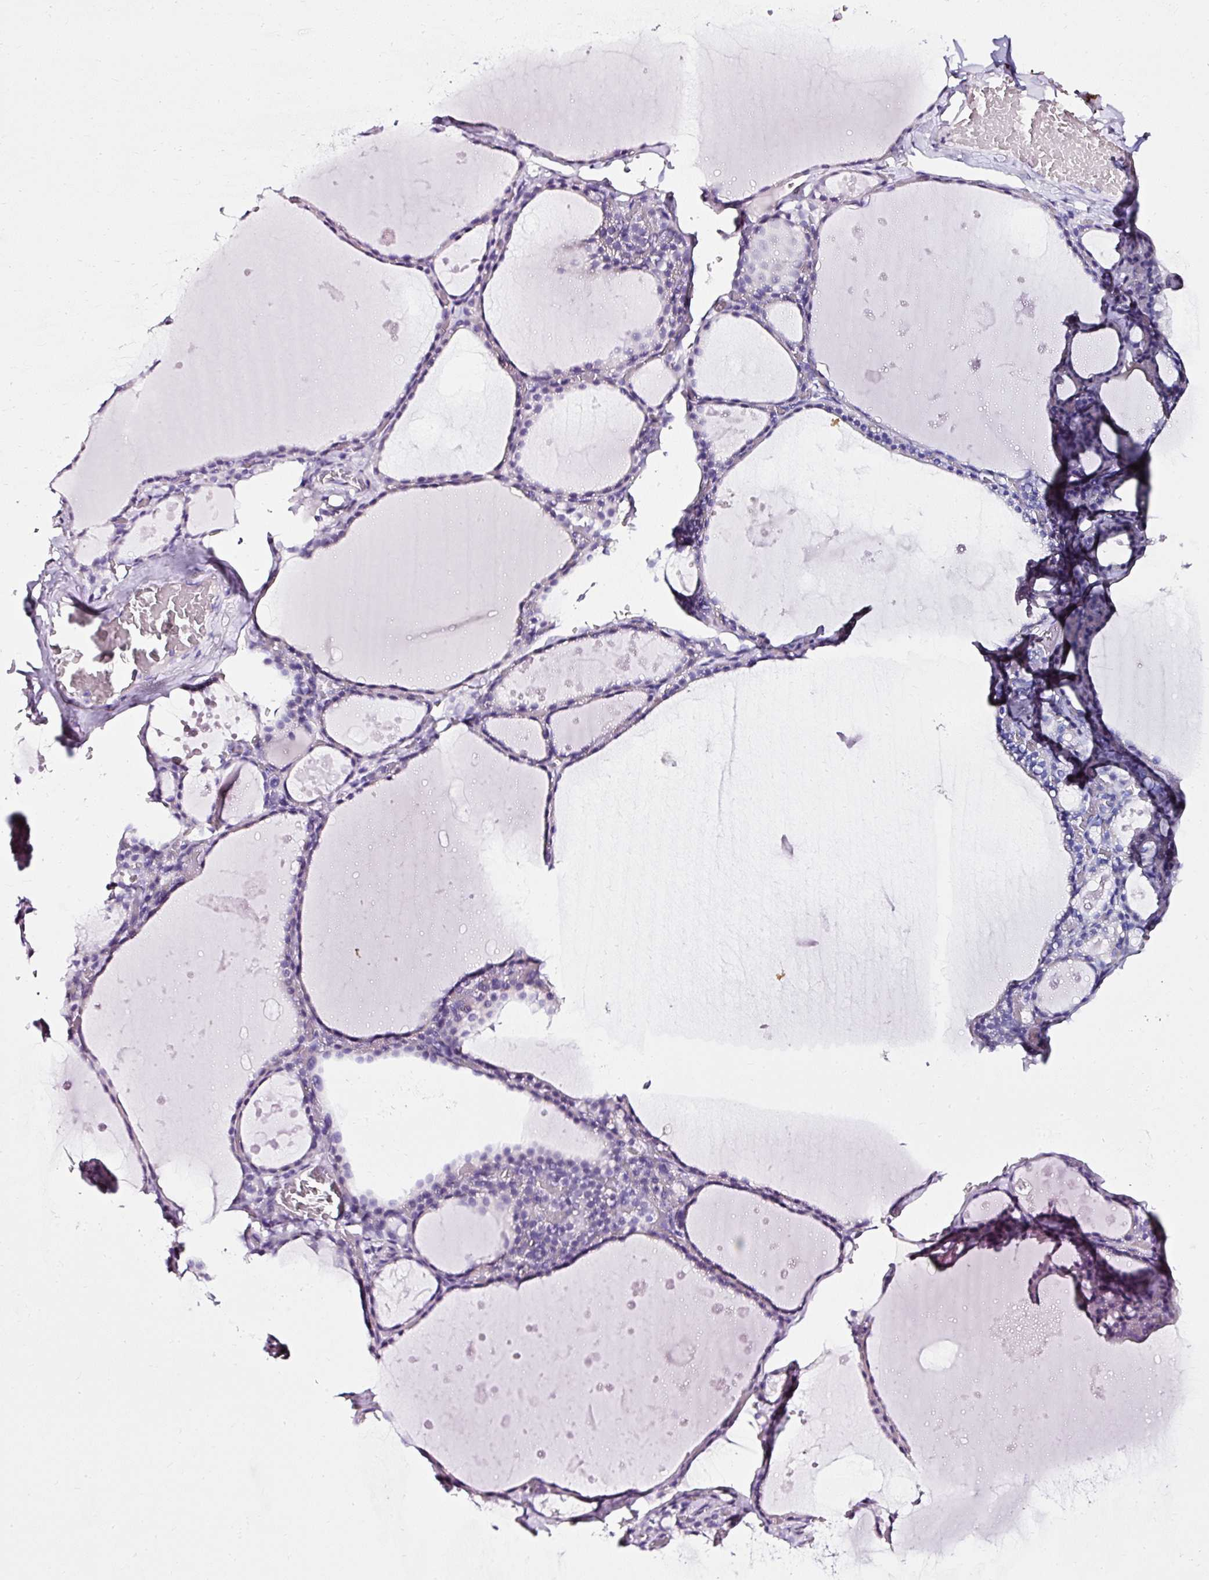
{"staining": {"intensity": "negative", "quantity": "none", "location": "none"}, "tissue": "thyroid gland", "cell_type": "Glandular cells", "image_type": "normal", "snomed": [{"axis": "morphology", "description": "Normal tissue, NOS"}, {"axis": "topography", "description": "Thyroid gland"}], "caption": "This is an IHC photomicrograph of normal human thyroid gland. There is no positivity in glandular cells.", "gene": "ATP2A1", "patient": {"sex": "male", "age": 56}}